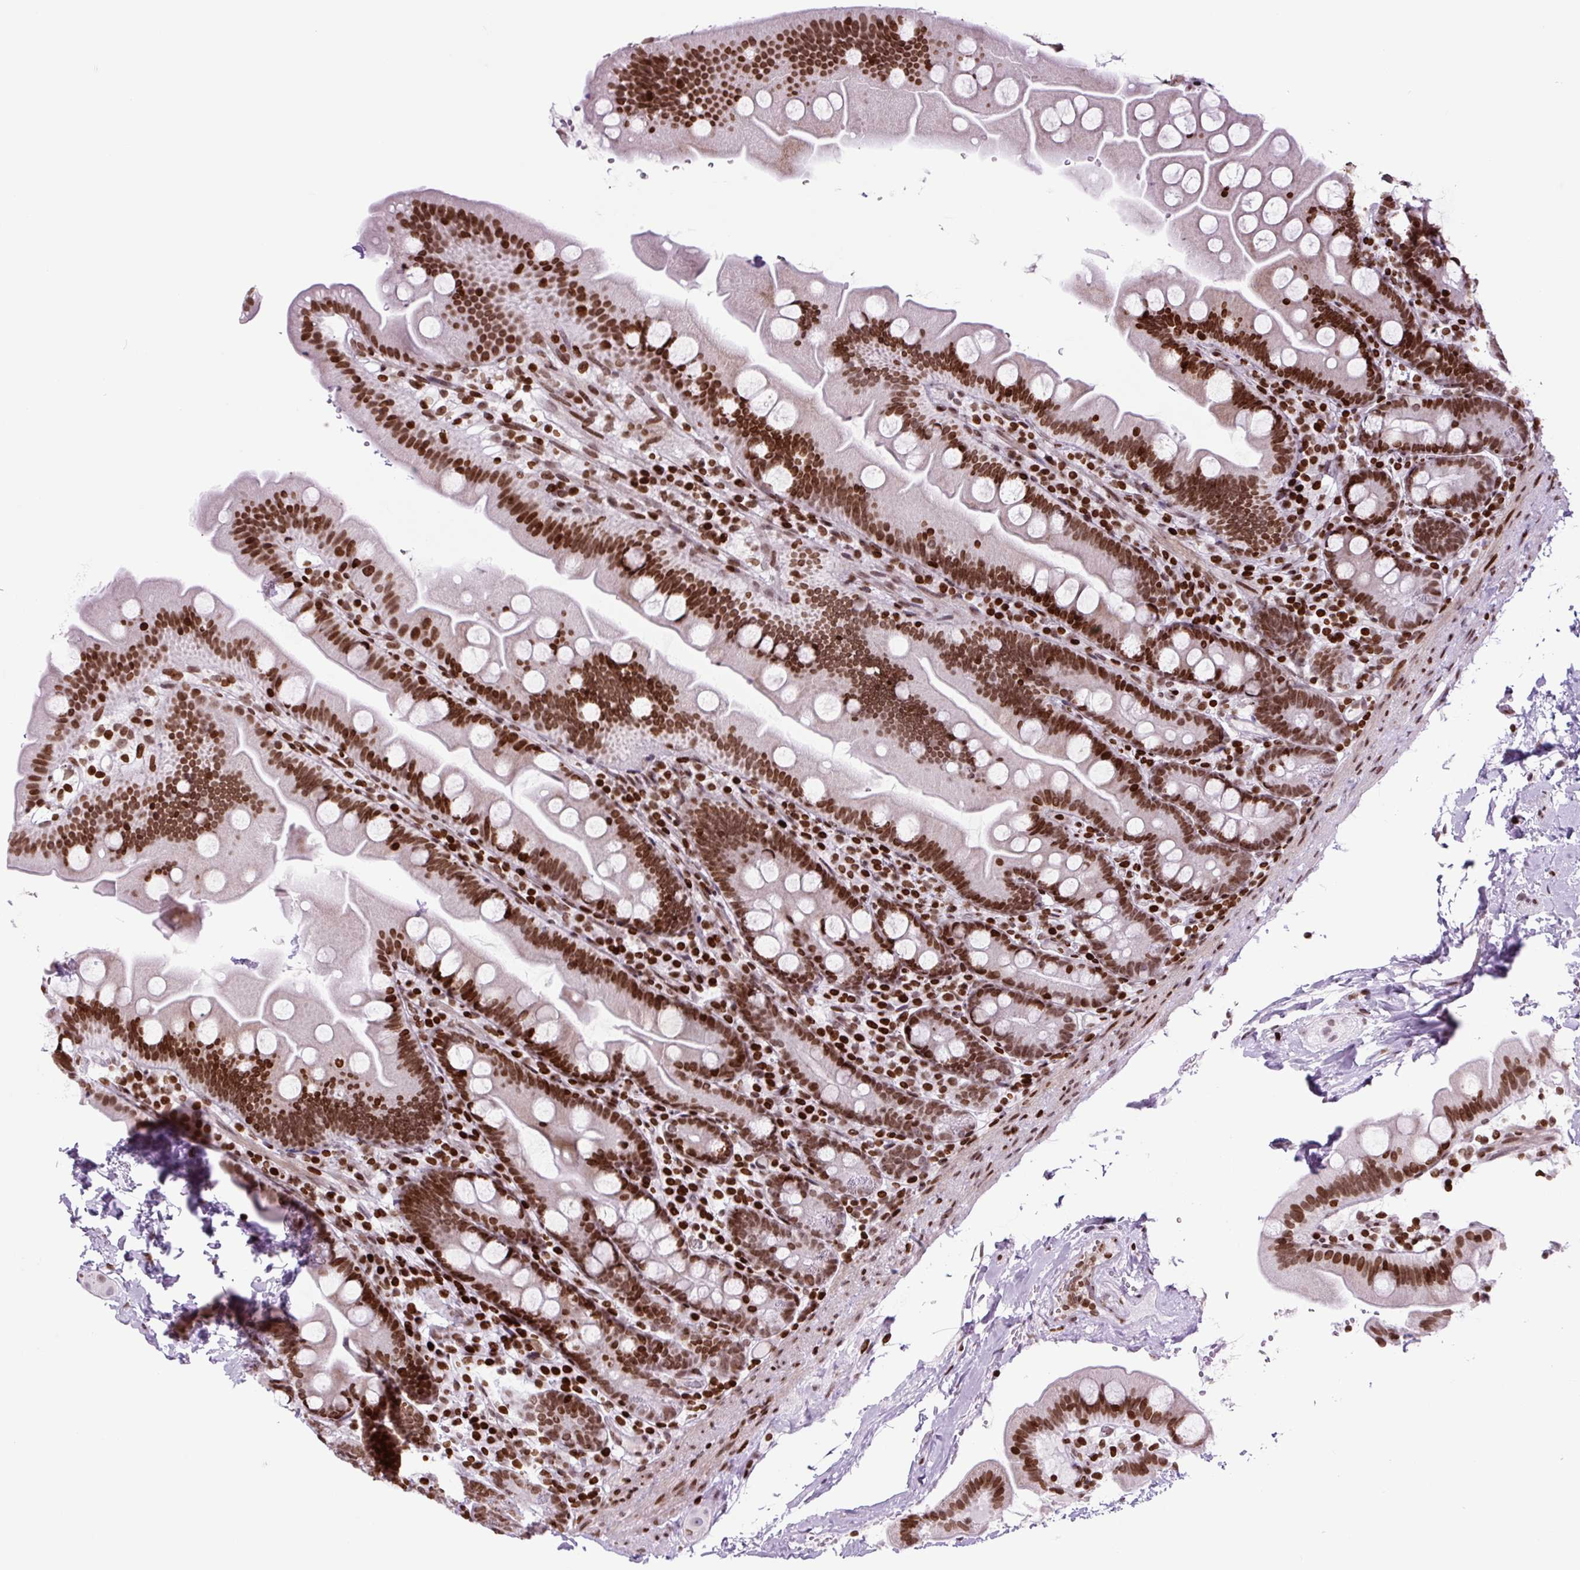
{"staining": {"intensity": "strong", "quantity": ">75%", "location": "nuclear"}, "tissue": "small intestine", "cell_type": "Glandular cells", "image_type": "normal", "snomed": [{"axis": "morphology", "description": "Normal tissue, NOS"}, {"axis": "topography", "description": "Small intestine"}], "caption": "Immunohistochemical staining of unremarkable human small intestine exhibits >75% levels of strong nuclear protein staining in about >75% of glandular cells.", "gene": "H1", "patient": {"sex": "female", "age": 68}}